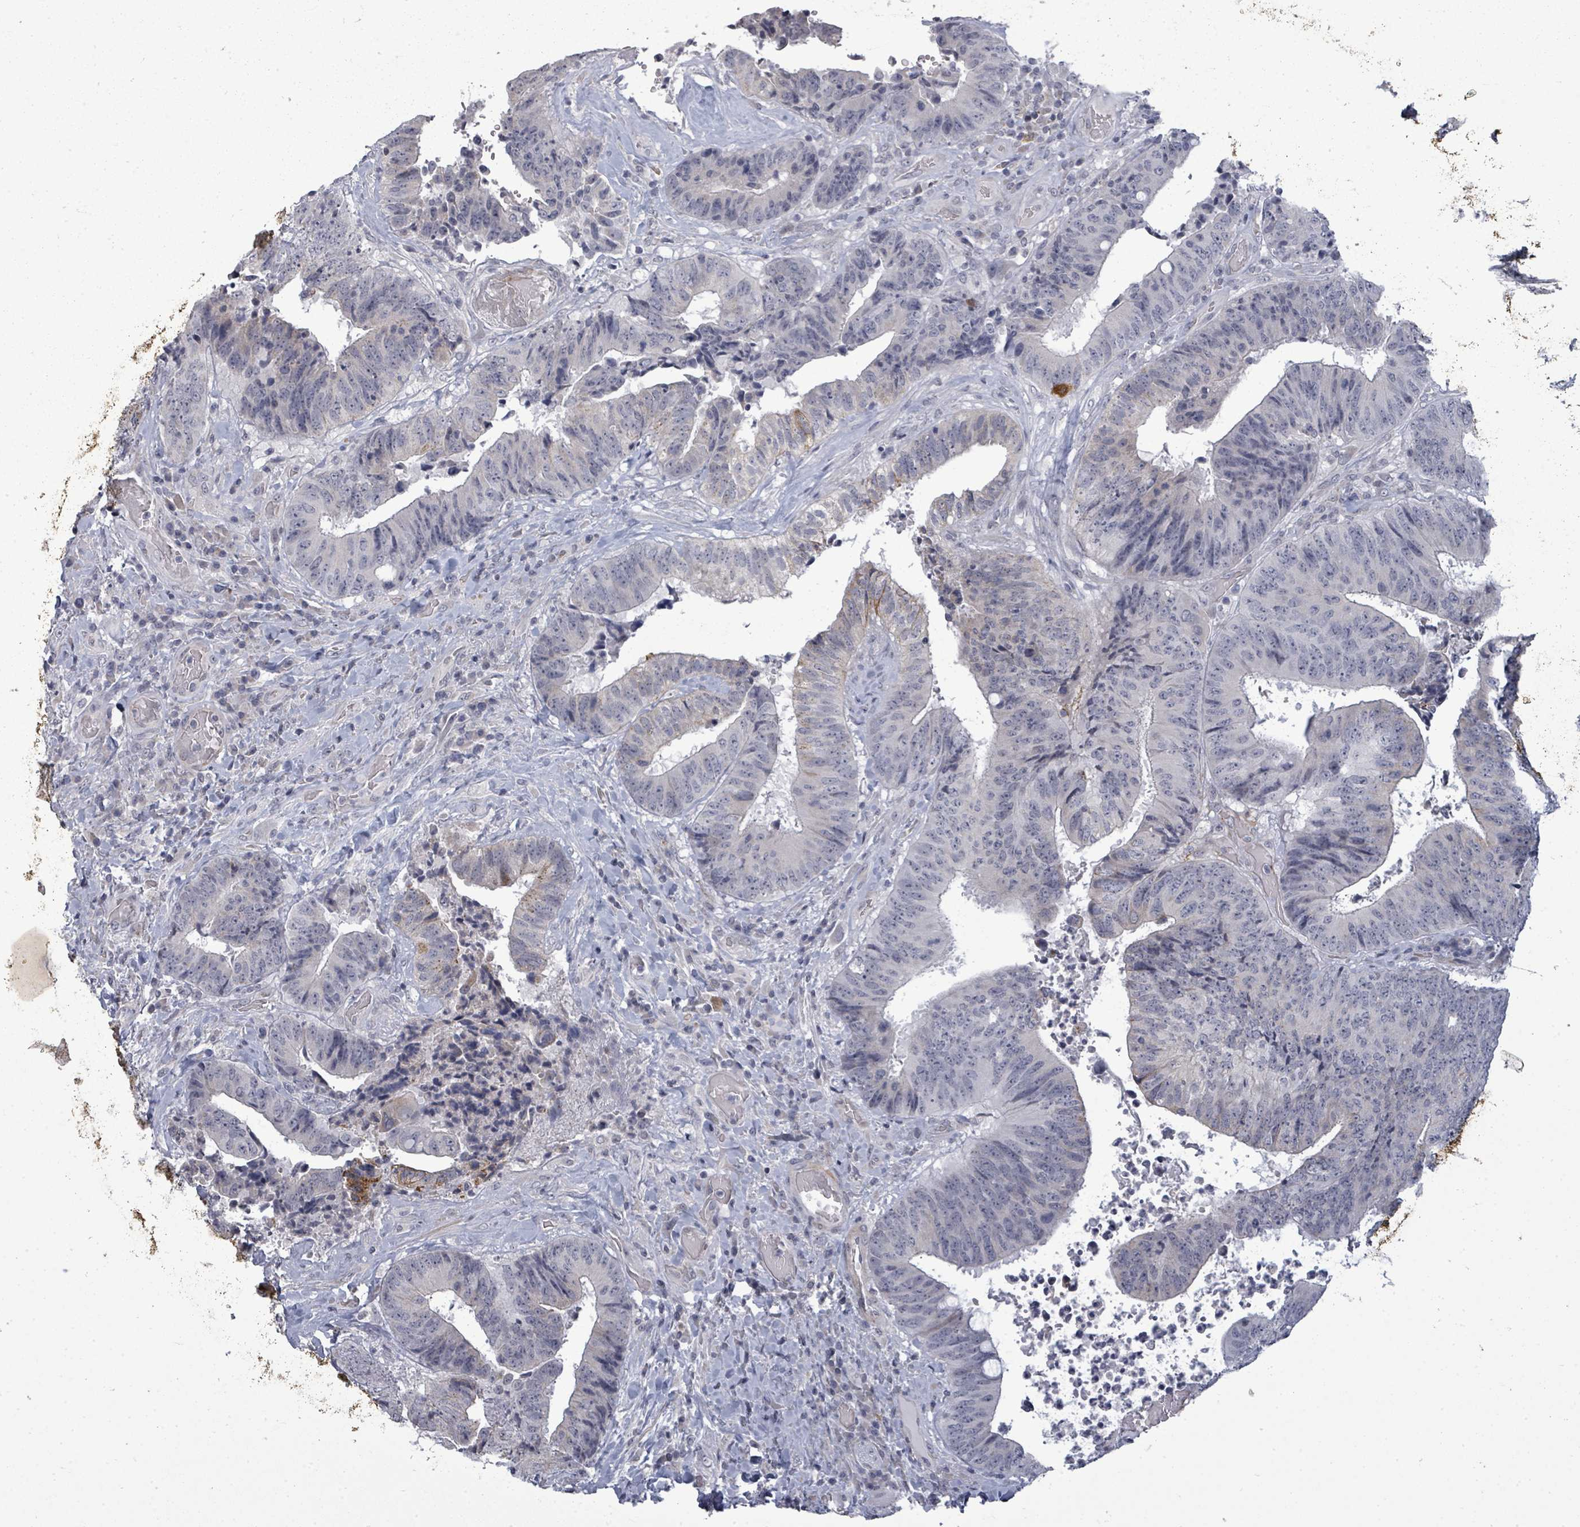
{"staining": {"intensity": "negative", "quantity": "none", "location": "none"}, "tissue": "colorectal cancer", "cell_type": "Tumor cells", "image_type": "cancer", "snomed": [{"axis": "morphology", "description": "Adenocarcinoma, NOS"}, {"axis": "topography", "description": "Rectum"}], "caption": "High power microscopy micrograph of an immunohistochemistry photomicrograph of adenocarcinoma (colorectal), revealing no significant positivity in tumor cells.", "gene": "PTPN20", "patient": {"sex": "male", "age": 72}}